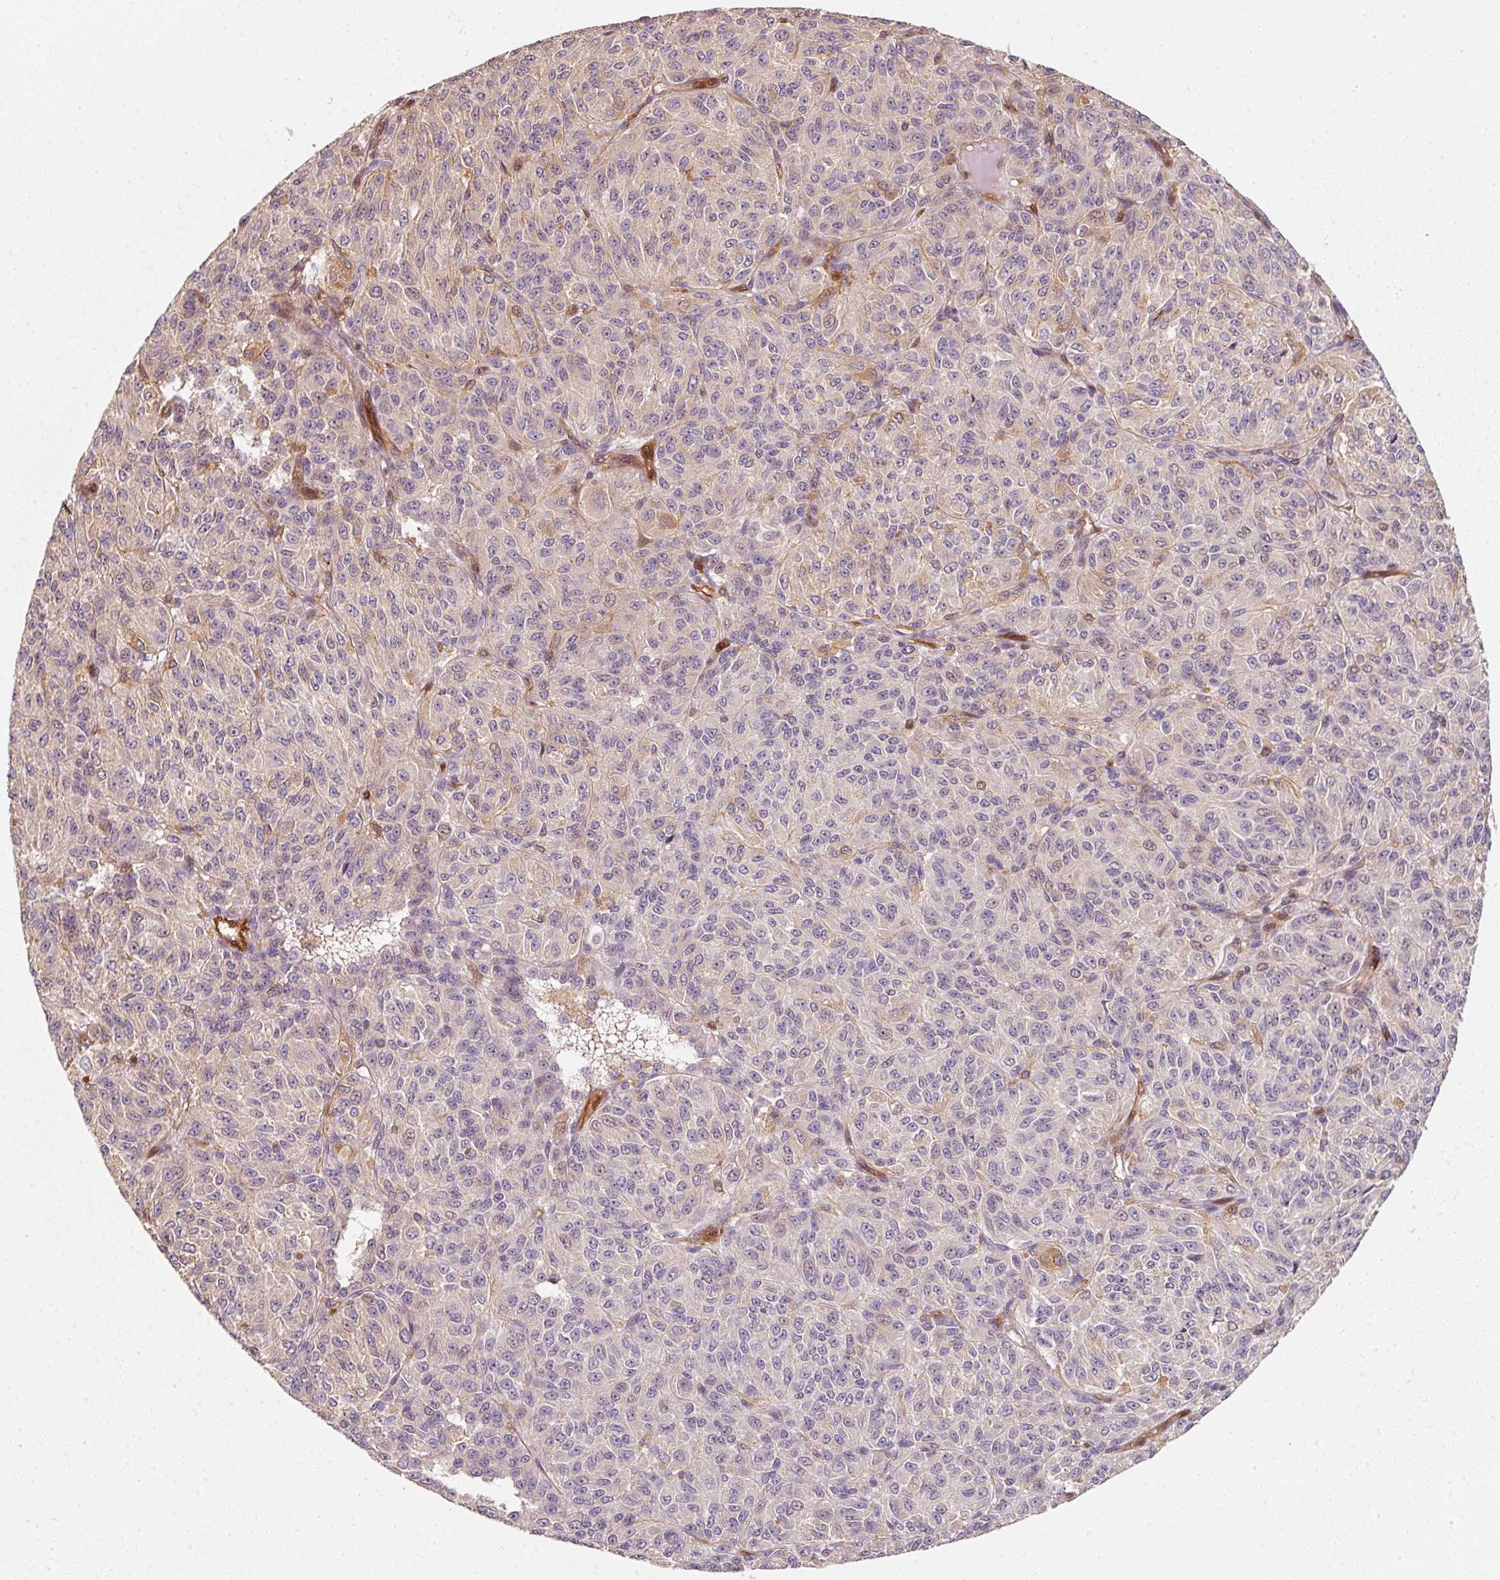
{"staining": {"intensity": "negative", "quantity": "none", "location": "none"}, "tissue": "melanoma", "cell_type": "Tumor cells", "image_type": "cancer", "snomed": [{"axis": "morphology", "description": "Malignant melanoma, Metastatic site"}, {"axis": "topography", "description": "Brain"}], "caption": "The image displays no staining of tumor cells in malignant melanoma (metastatic site). Brightfield microscopy of immunohistochemistry (IHC) stained with DAB (3,3'-diaminobenzidine) (brown) and hematoxylin (blue), captured at high magnification.", "gene": "IQGAP2", "patient": {"sex": "female", "age": 56}}